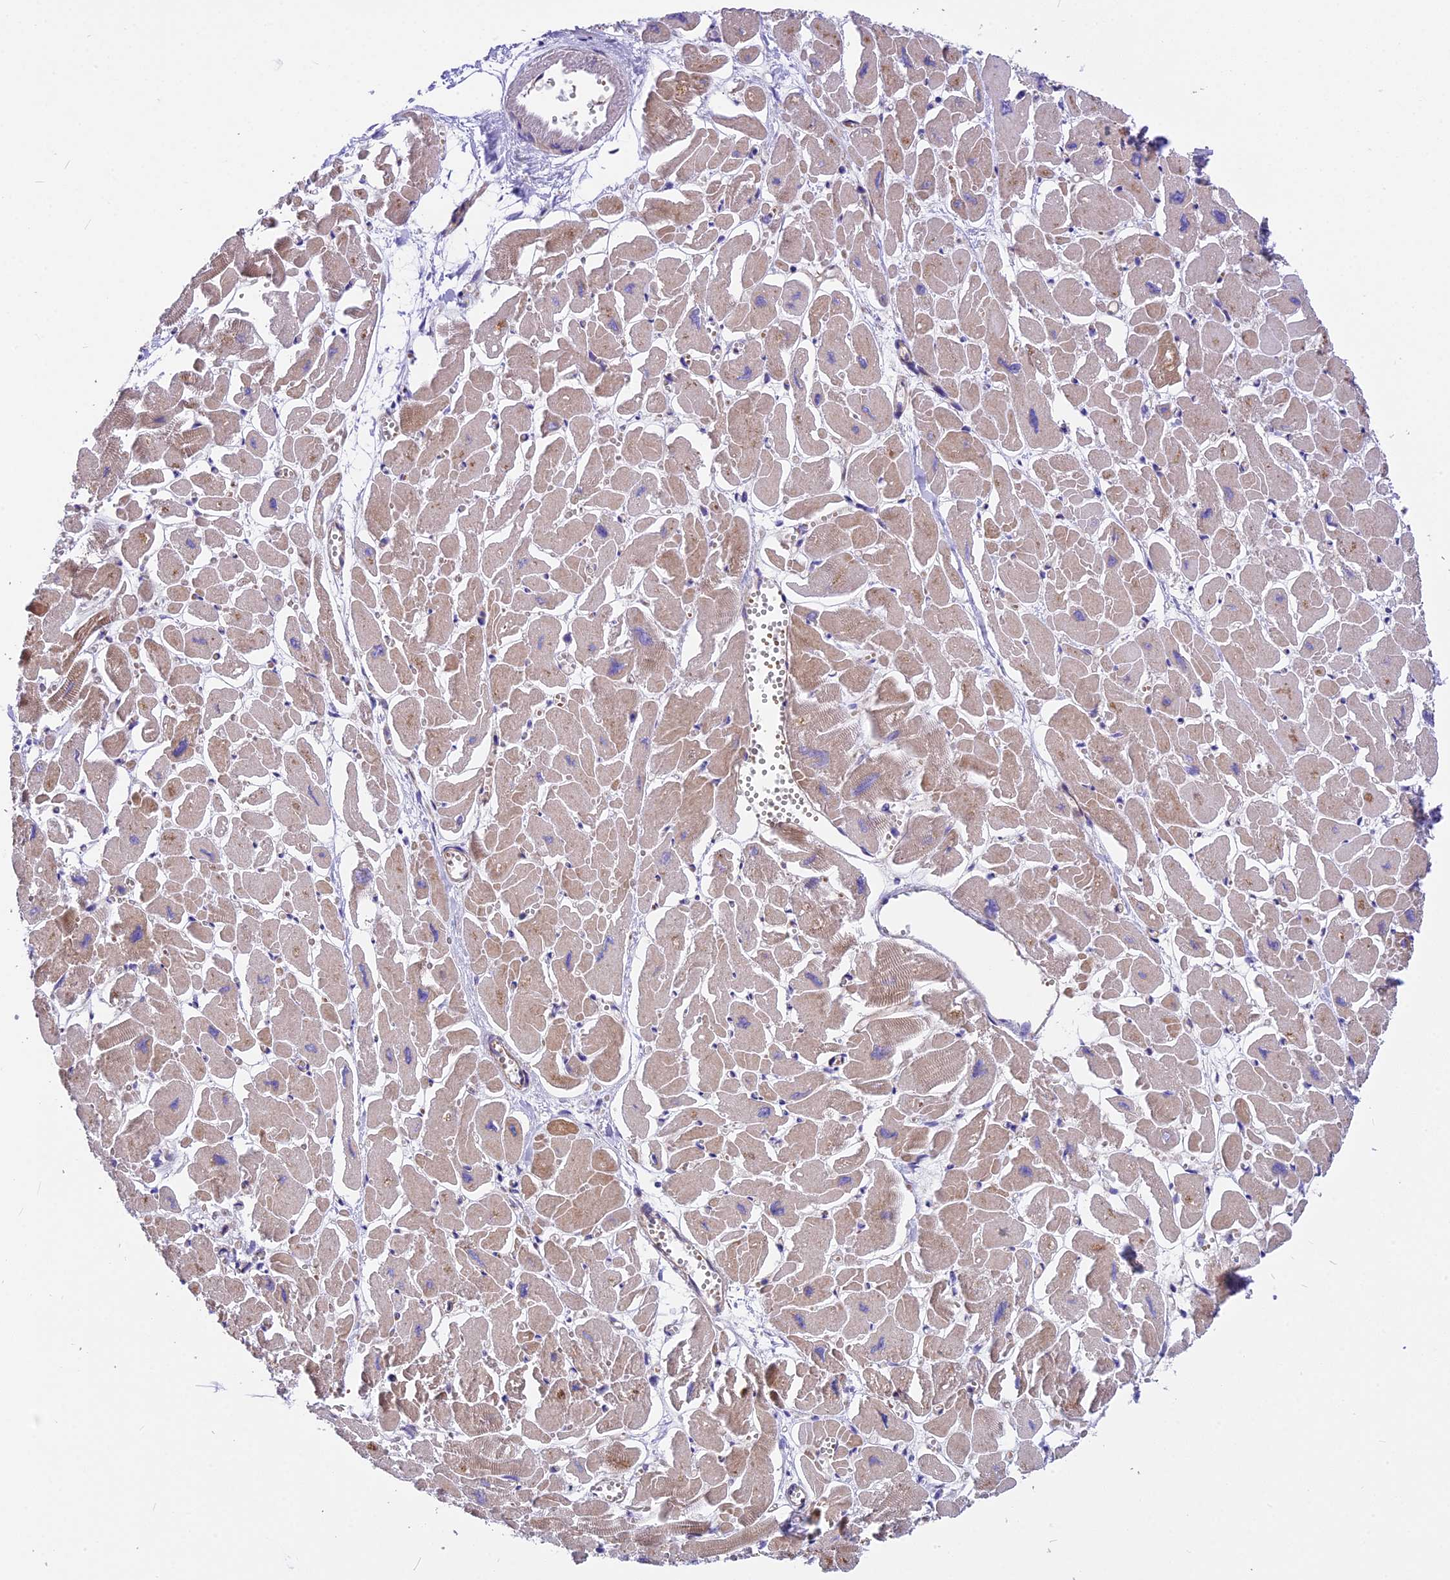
{"staining": {"intensity": "weak", "quantity": "25%-75%", "location": "cytoplasmic/membranous"}, "tissue": "heart muscle", "cell_type": "Cardiomyocytes", "image_type": "normal", "snomed": [{"axis": "morphology", "description": "Normal tissue, NOS"}, {"axis": "topography", "description": "Heart"}], "caption": "Immunohistochemistry staining of benign heart muscle, which demonstrates low levels of weak cytoplasmic/membranous staining in approximately 25%-75% of cardiomyocytes indicating weak cytoplasmic/membranous protein positivity. The staining was performed using DAB (brown) for protein detection and nuclei were counterstained in hematoxylin (blue).", "gene": "MED20", "patient": {"sex": "male", "age": 54}}